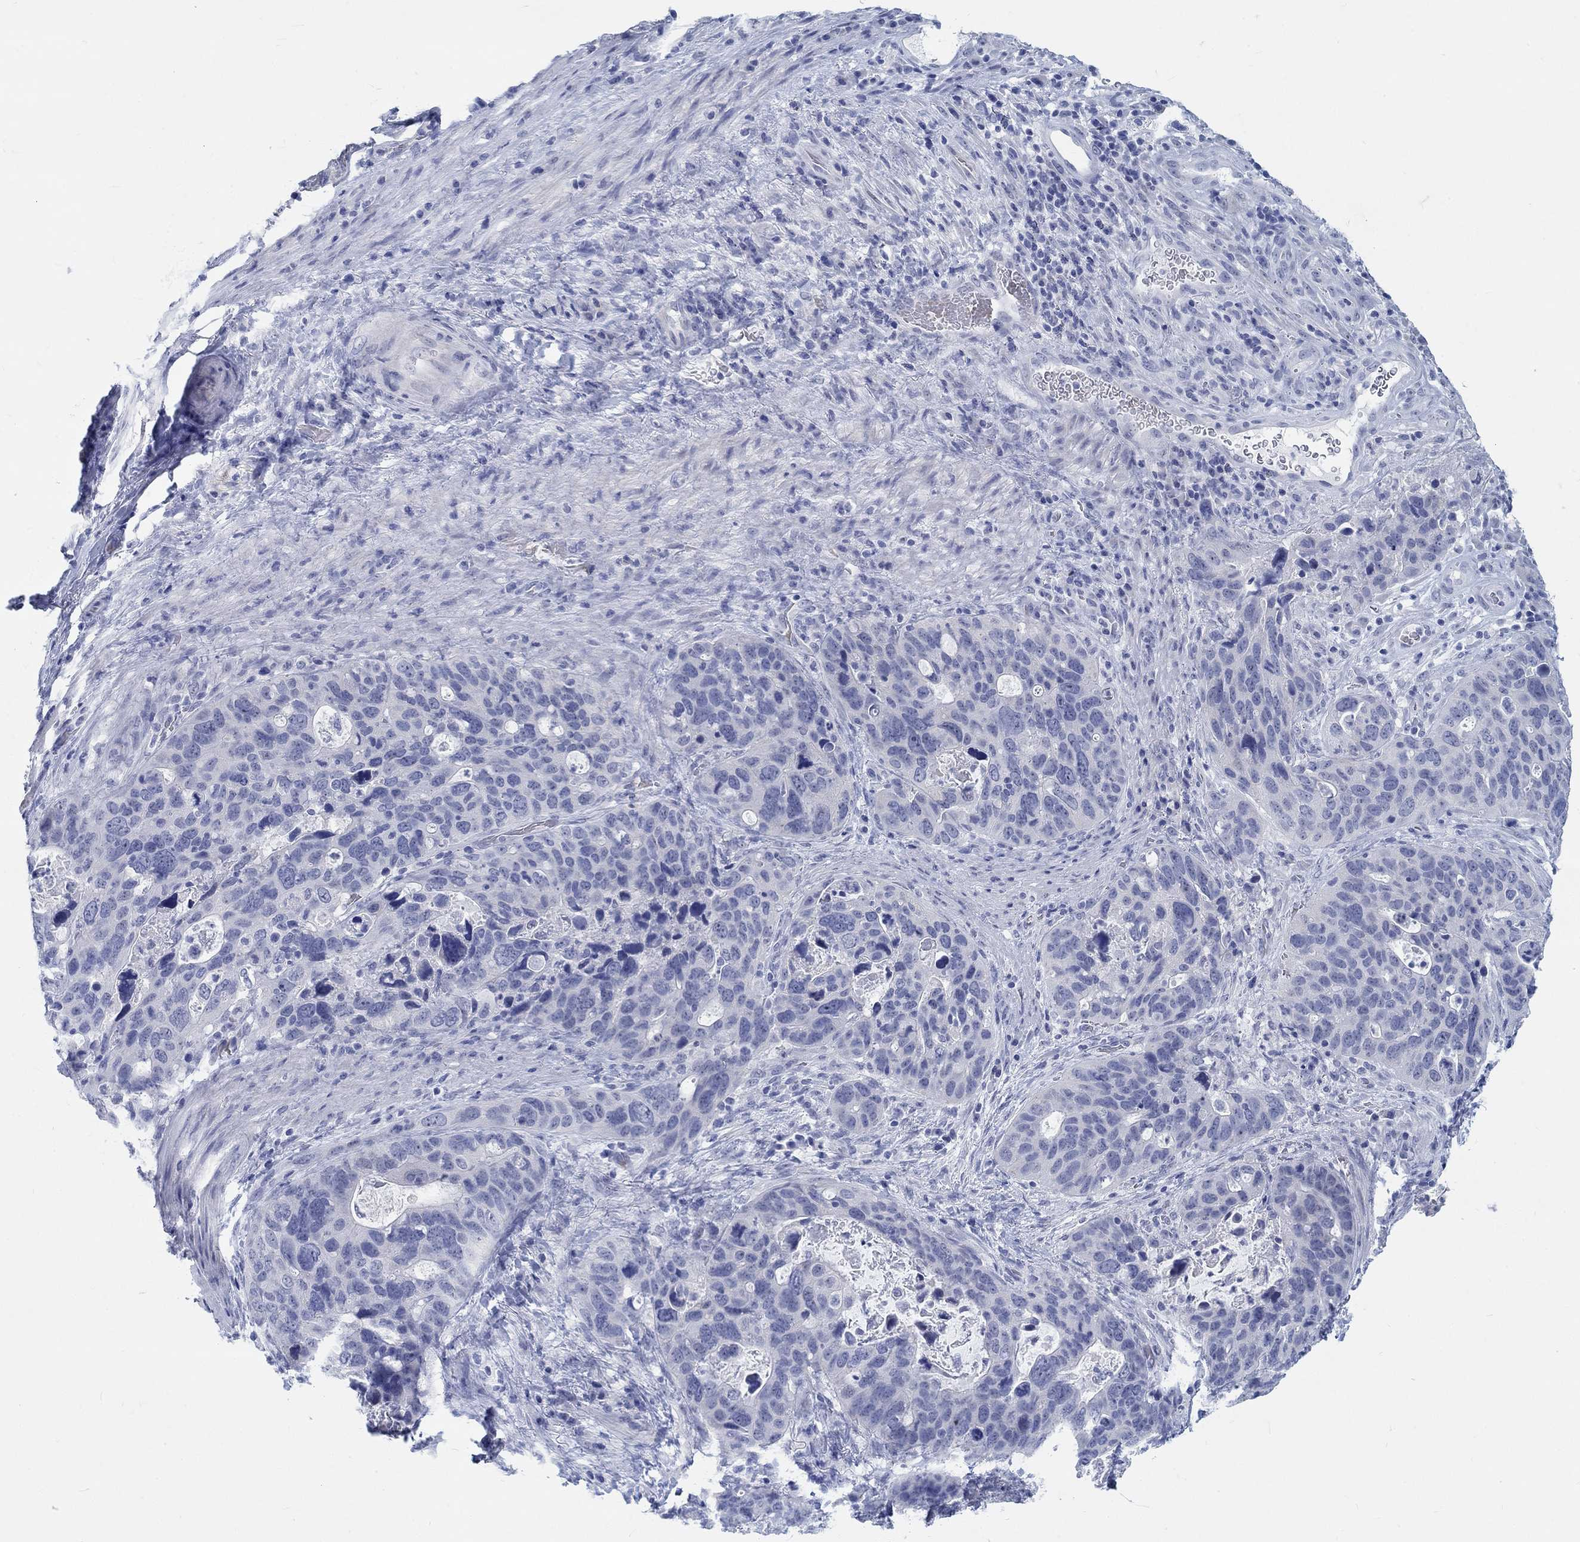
{"staining": {"intensity": "negative", "quantity": "none", "location": "none"}, "tissue": "stomach cancer", "cell_type": "Tumor cells", "image_type": "cancer", "snomed": [{"axis": "morphology", "description": "Adenocarcinoma, NOS"}, {"axis": "topography", "description": "Stomach"}], "caption": "Immunohistochemical staining of adenocarcinoma (stomach) shows no significant staining in tumor cells.", "gene": "GRIA3", "patient": {"sex": "male", "age": 54}}